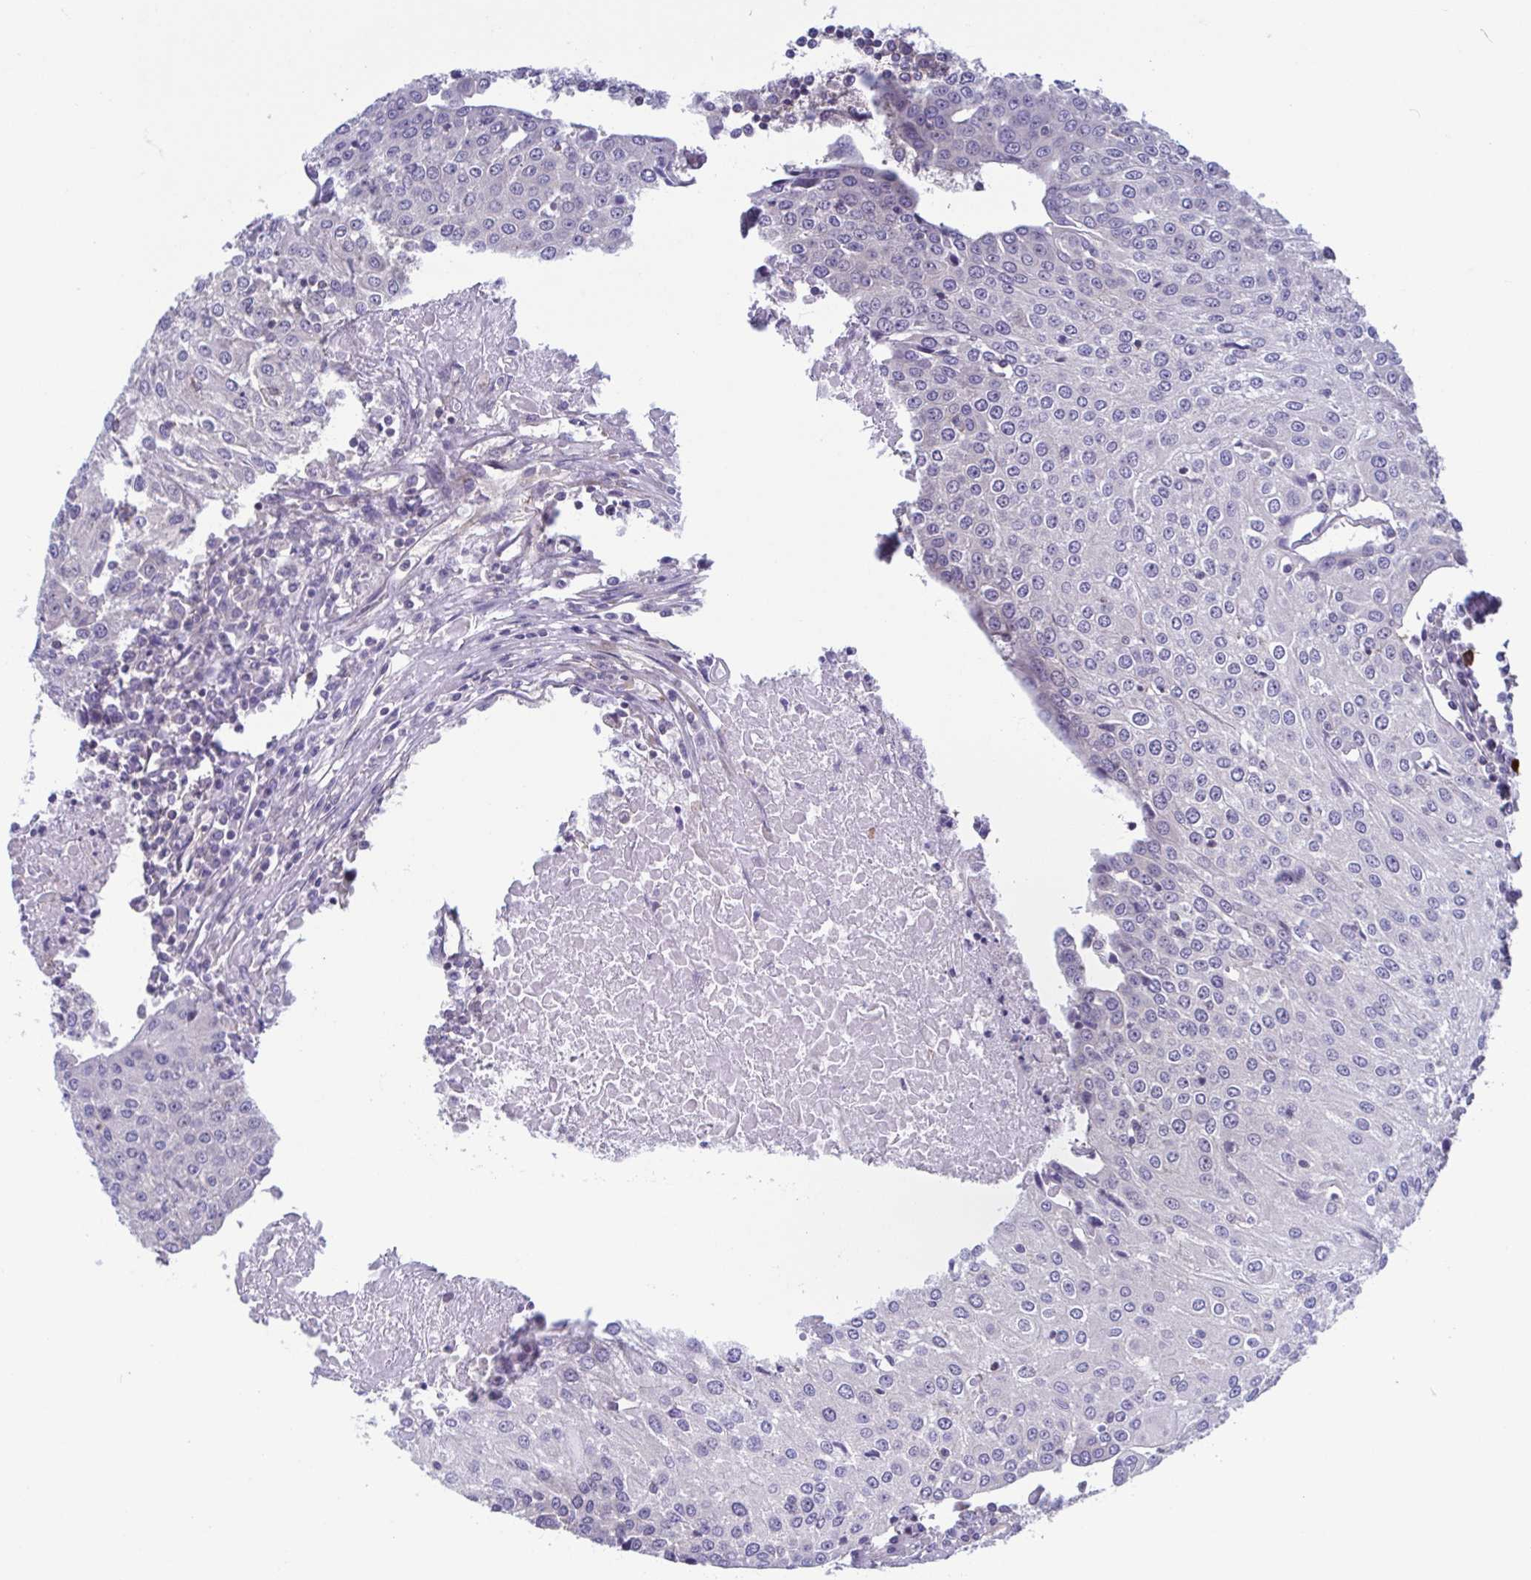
{"staining": {"intensity": "negative", "quantity": "none", "location": "none"}, "tissue": "urothelial cancer", "cell_type": "Tumor cells", "image_type": "cancer", "snomed": [{"axis": "morphology", "description": "Urothelial carcinoma, High grade"}, {"axis": "topography", "description": "Urinary bladder"}], "caption": "The photomicrograph exhibits no staining of tumor cells in high-grade urothelial carcinoma.", "gene": "LRRC38", "patient": {"sex": "female", "age": 85}}